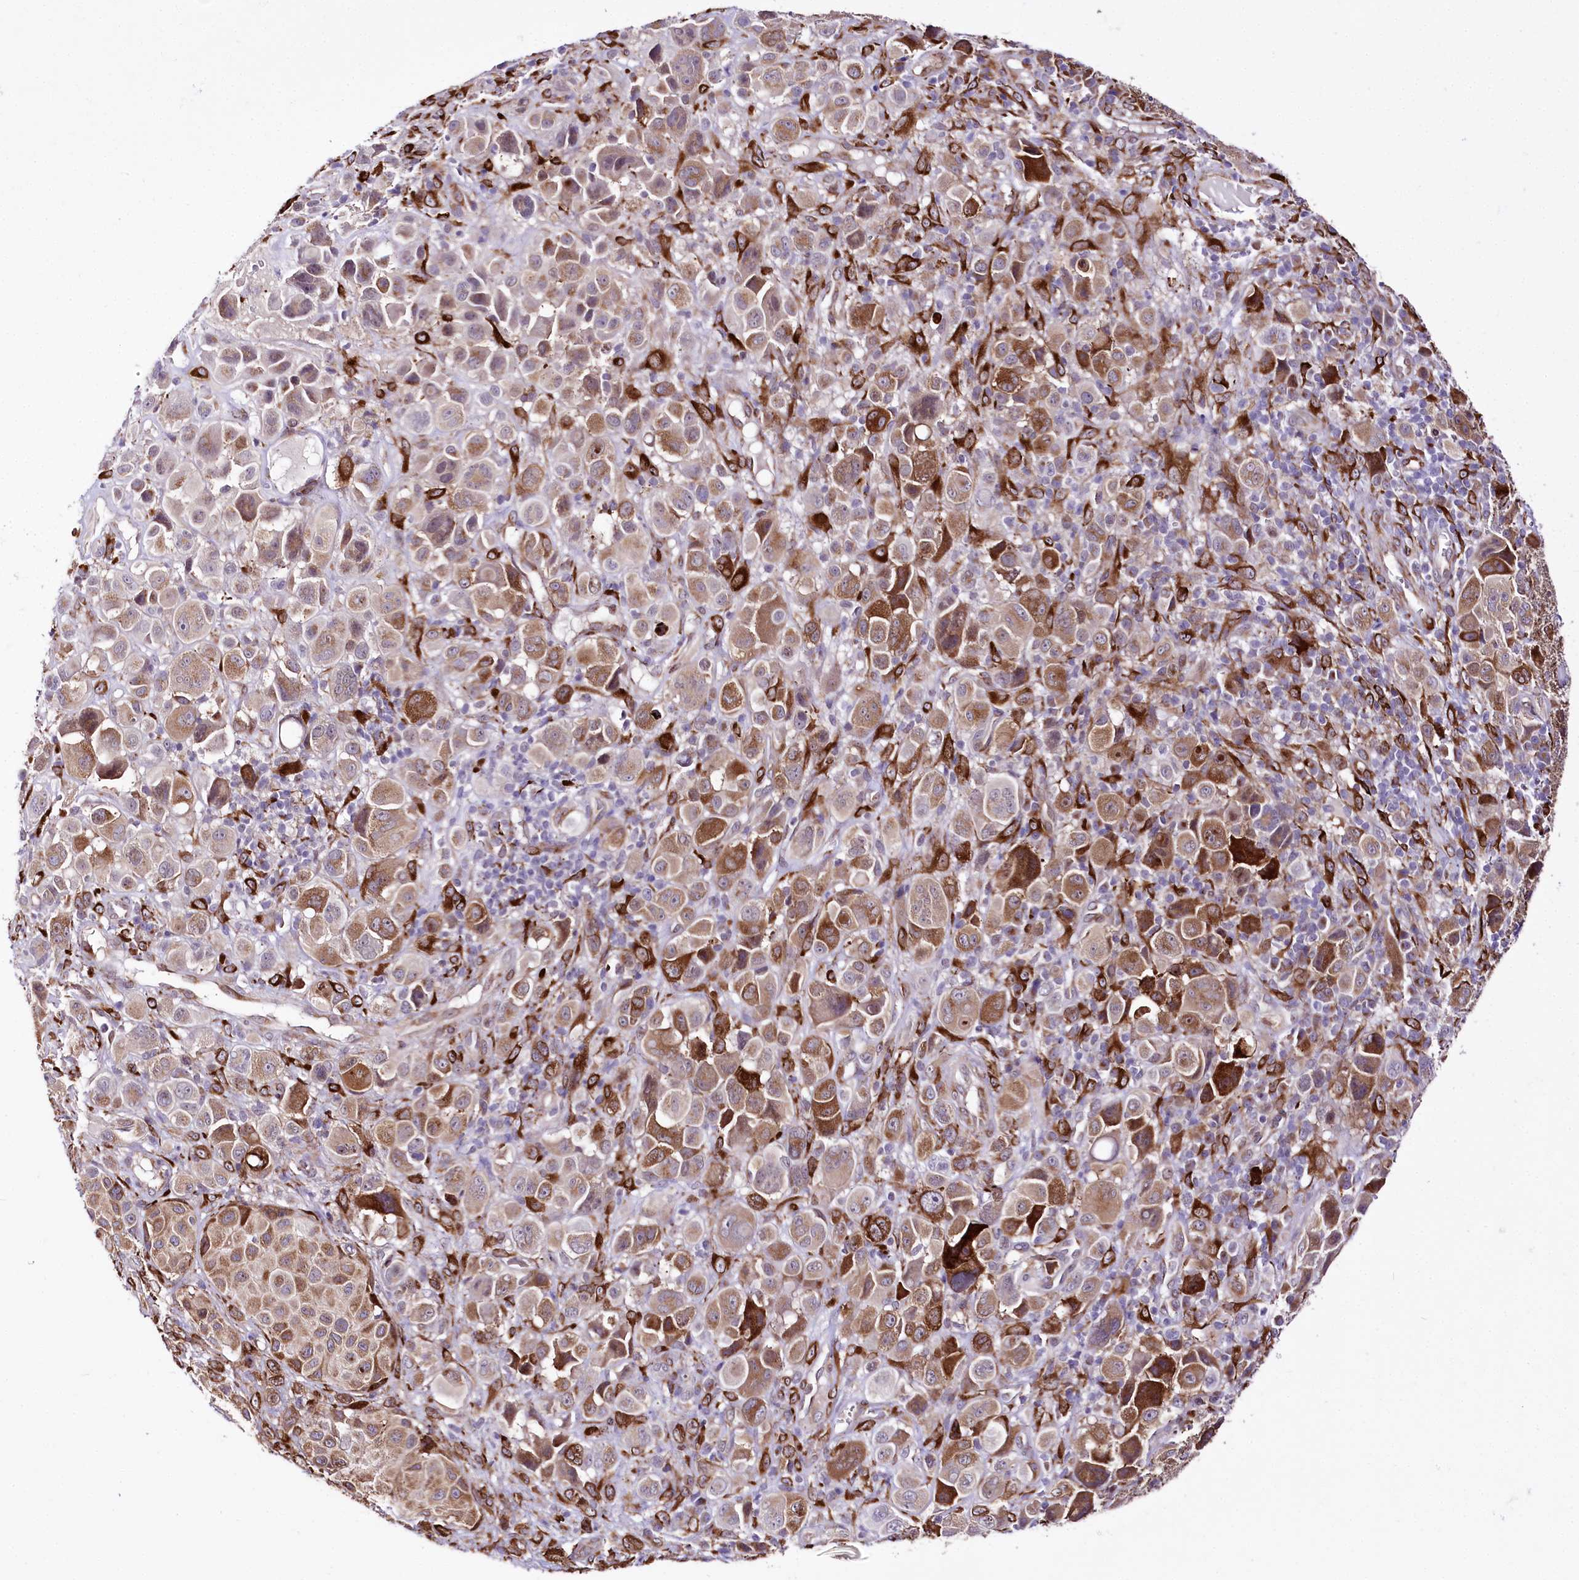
{"staining": {"intensity": "moderate", "quantity": ">75%", "location": "cytoplasmic/membranous"}, "tissue": "melanoma", "cell_type": "Tumor cells", "image_type": "cancer", "snomed": [{"axis": "morphology", "description": "Malignant melanoma, NOS"}, {"axis": "topography", "description": "Skin of trunk"}], "caption": "Moderate cytoplasmic/membranous protein staining is appreciated in about >75% of tumor cells in melanoma. Immunohistochemistry stains the protein in brown and the nuclei are stained blue.", "gene": "WWC1", "patient": {"sex": "male", "age": 71}}